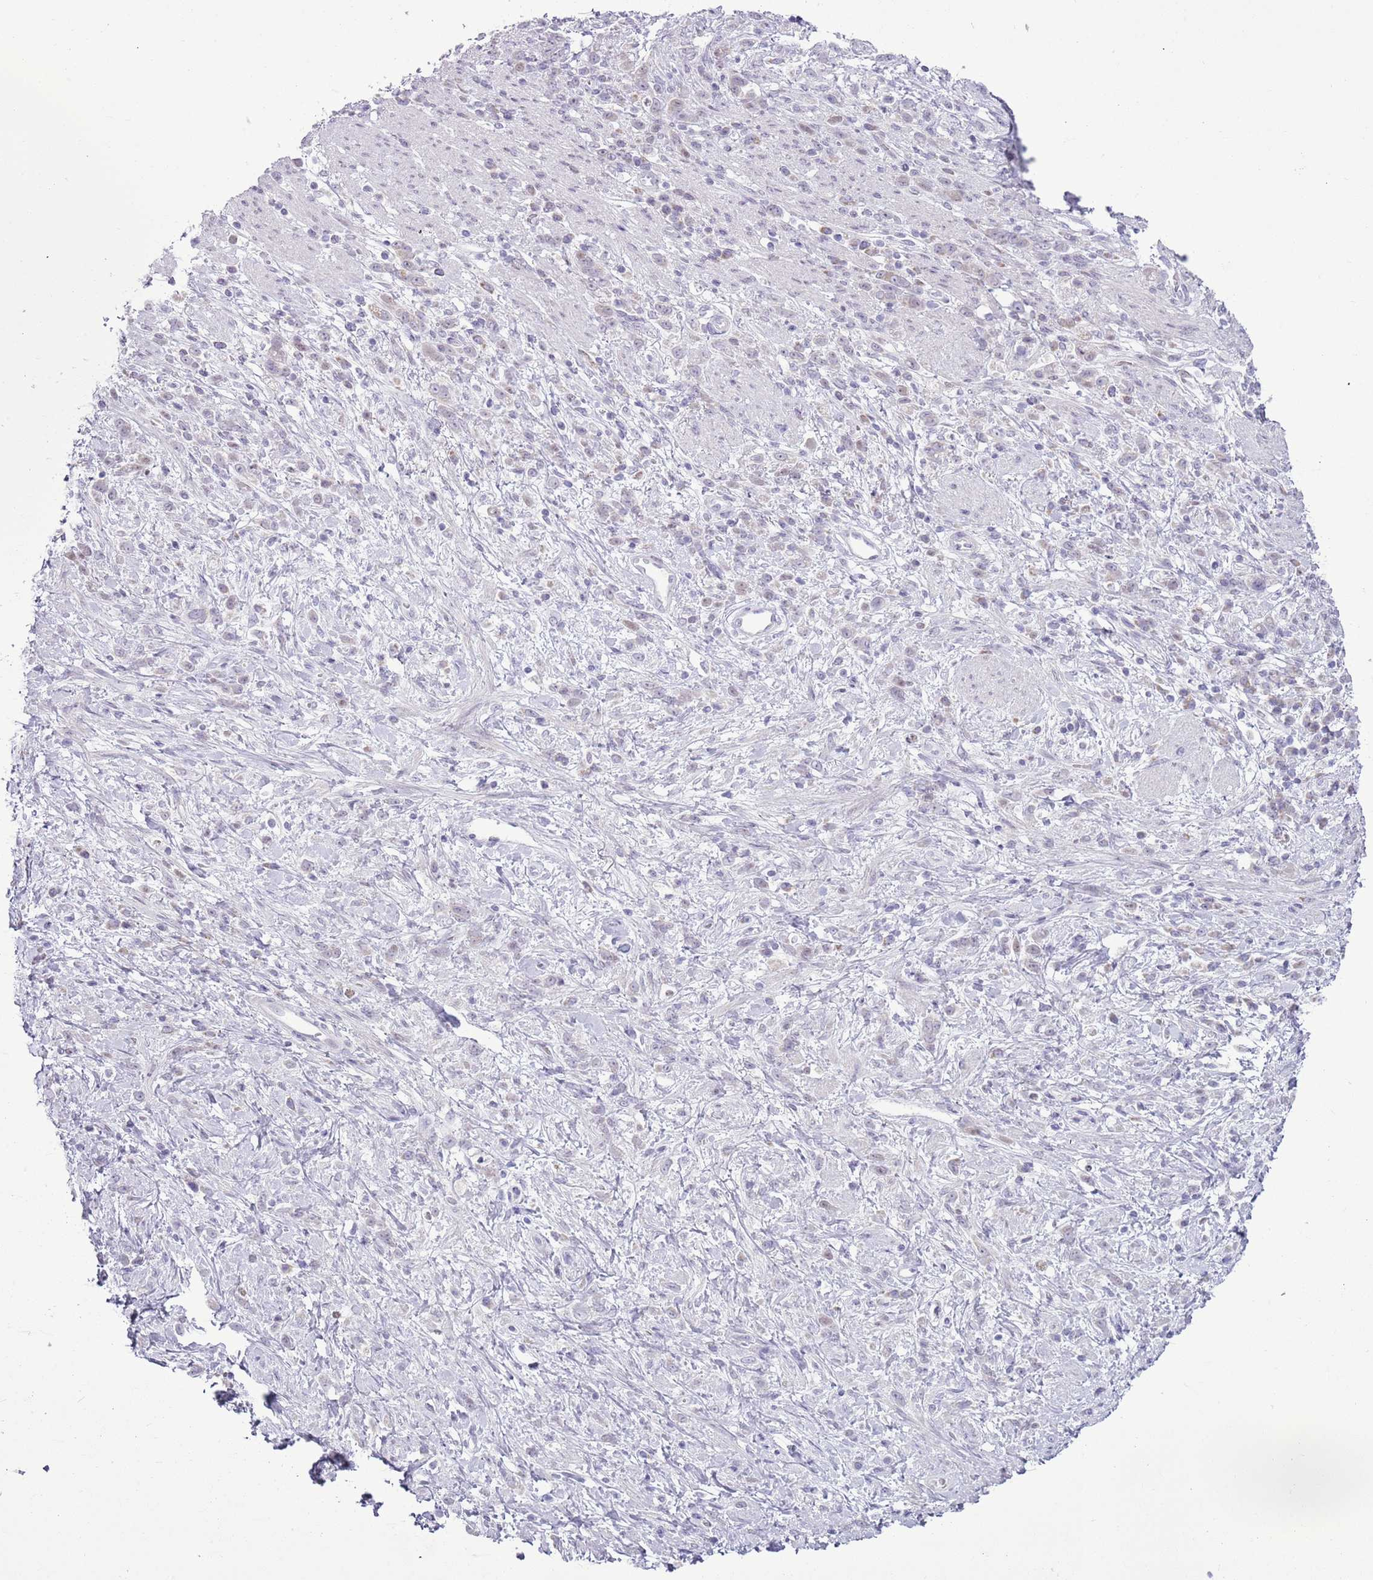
{"staining": {"intensity": "negative", "quantity": "none", "location": "none"}, "tissue": "stomach cancer", "cell_type": "Tumor cells", "image_type": "cancer", "snomed": [{"axis": "morphology", "description": "Adenocarcinoma, NOS"}, {"axis": "topography", "description": "Stomach"}], "caption": "Immunohistochemistry (IHC) histopathology image of human stomach cancer (adenocarcinoma) stained for a protein (brown), which displays no expression in tumor cells.", "gene": "RPL3L", "patient": {"sex": "female", "age": 60}}